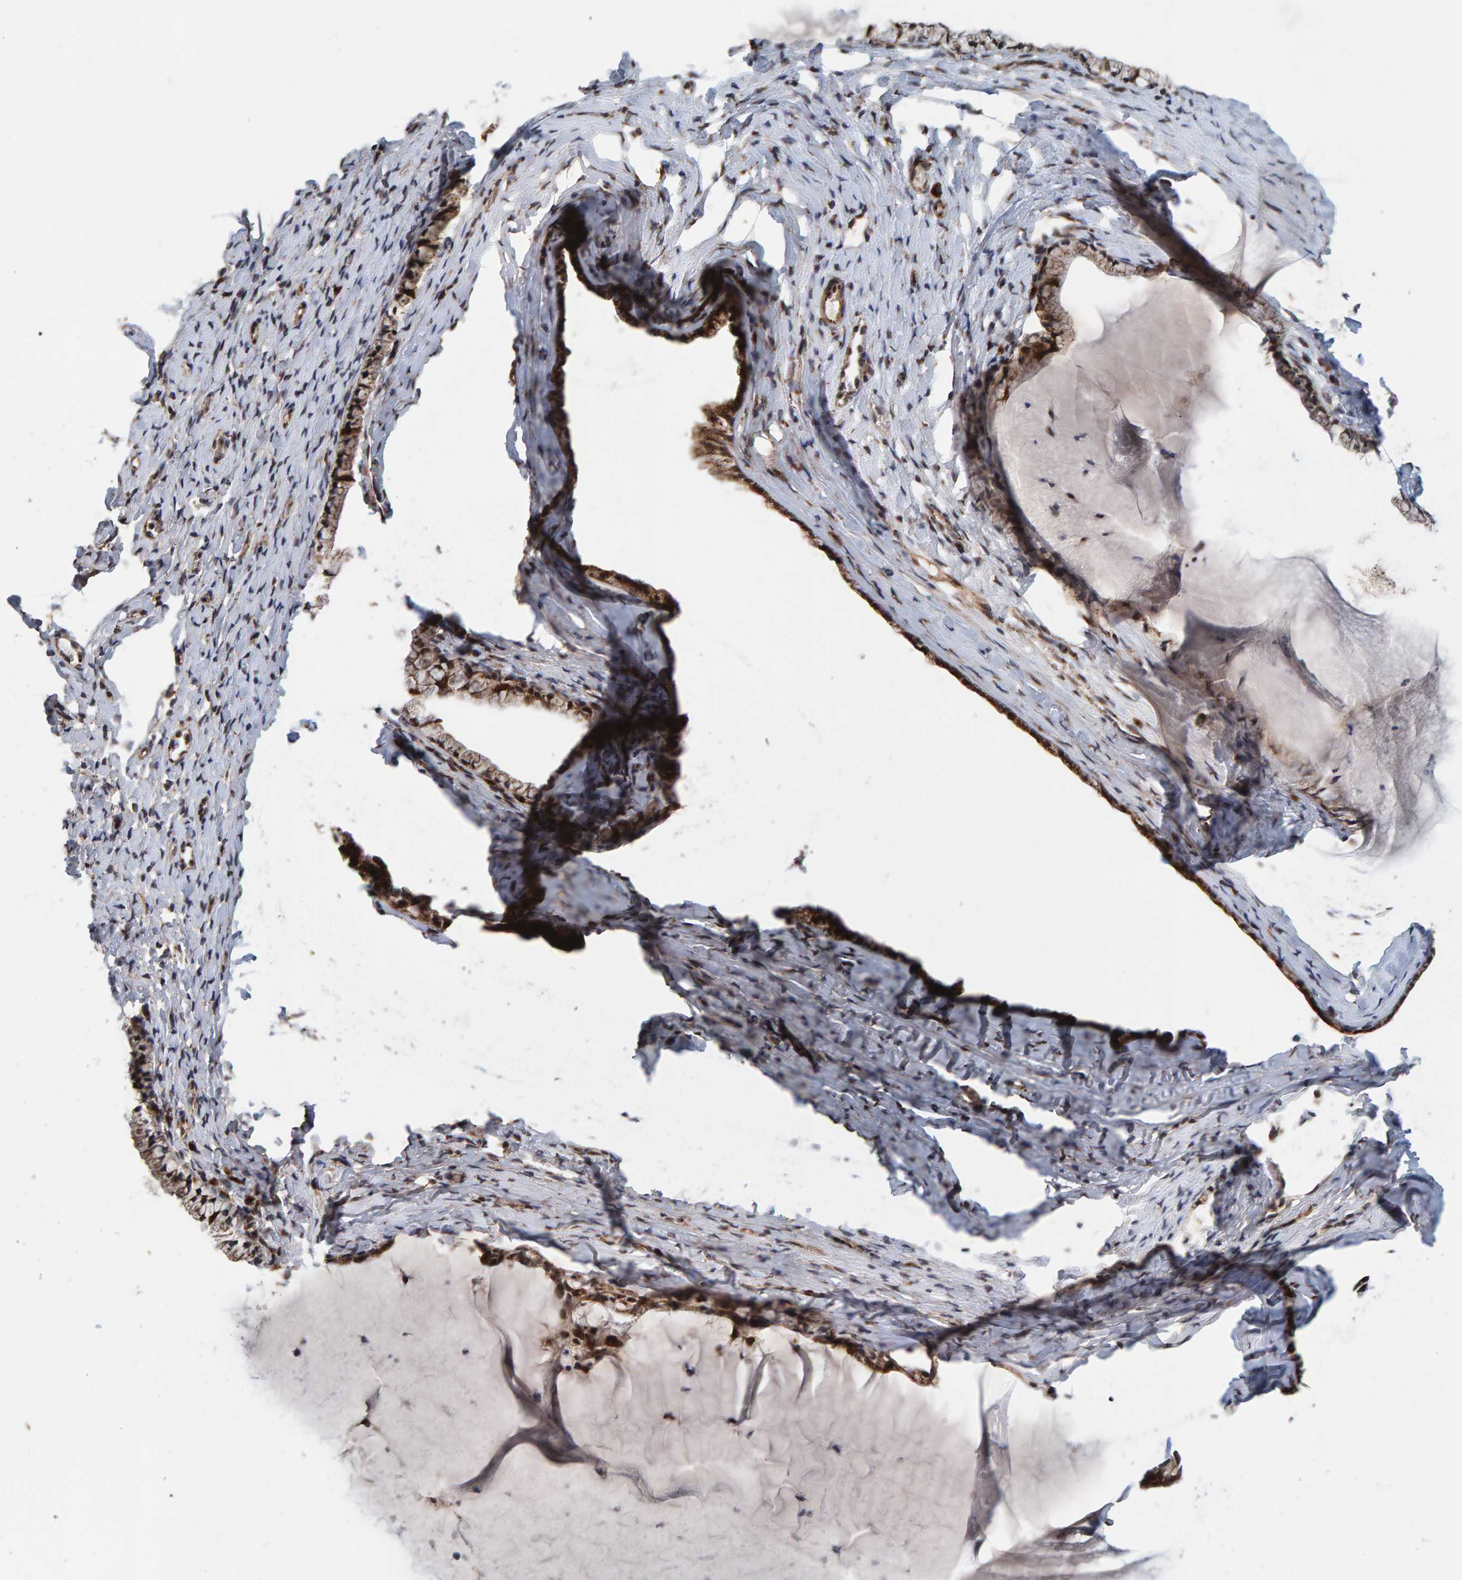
{"staining": {"intensity": "moderate", "quantity": ">75%", "location": "cytoplasmic/membranous,nuclear"}, "tissue": "cervix", "cell_type": "Glandular cells", "image_type": "normal", "snomed": [{"axis": "morphology", "description": "Normal tissue, NOS"}, {"axis": "topography", "description": "Cervix"}], "caption": "Protein expression analysis of normal human cervix reveals moderate cytoplasmic/membranous,nuclear staining in approximately >75% of glandular cells. The staining is performed using DAB brown chromogen to label protein expression. The nuclei are counter-stained blue using hematoxylin.", "gene": "CCDC25", "patient": {"sex": "female", "age": 72}}